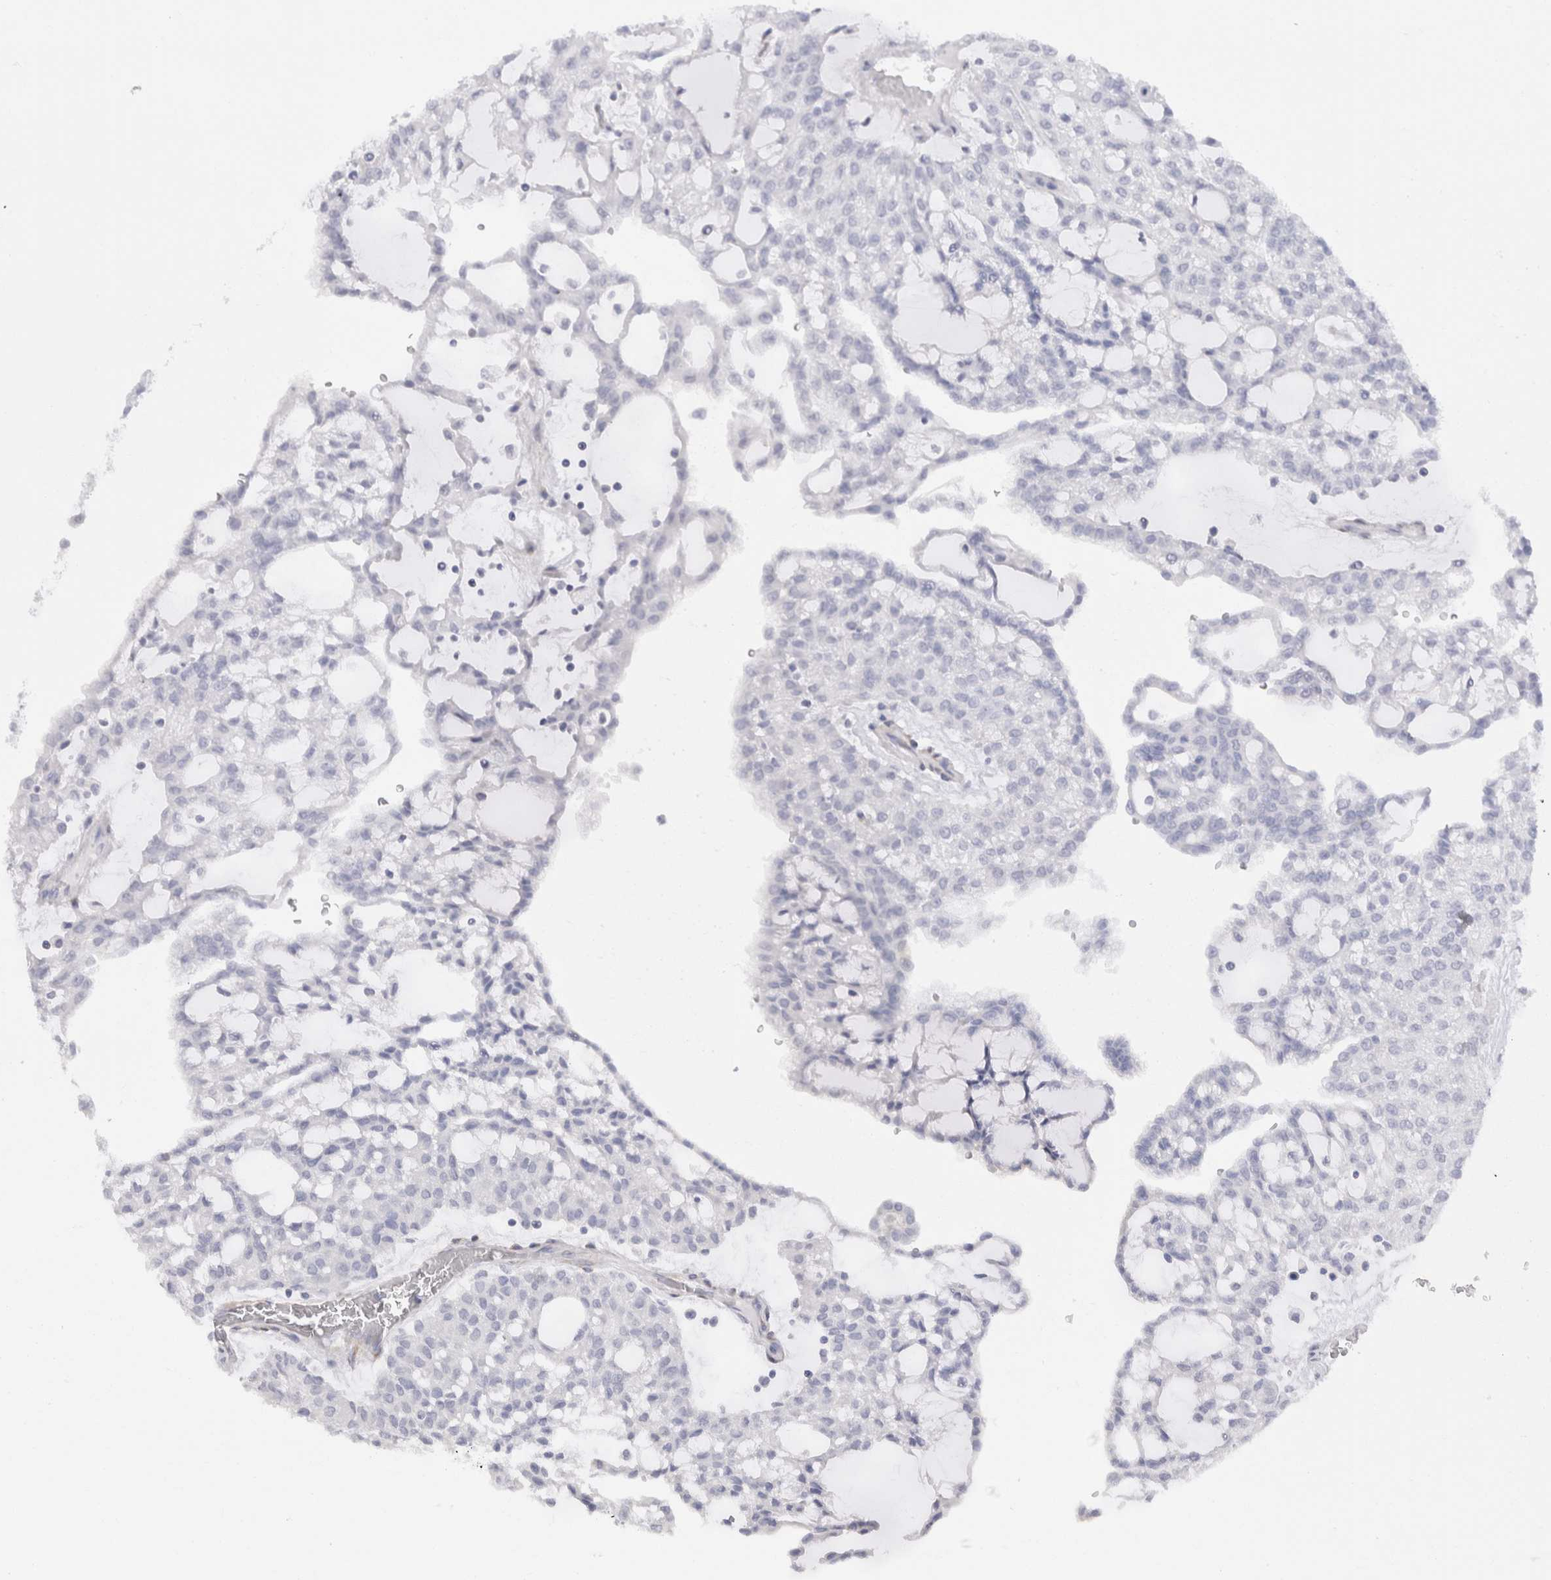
{"staining": {"intensity": "negative", "quantity": "none", "location": "none"}, "tissue": "renal cancer", "cell_type": "Tumor cells", "image_type": "cancer", "snomed": [{"axis": "morphology", "description": "Adenocarcinoma, NOS"}, {"axis": "topography", "description": "Kidney"}], "caption": "Tumor cells are negative for protein expression in human renal cancer (adenocarcinoma). (Brightfield microscopy of DAB IHC at high magnification).", "gene": "C9orf50", "patient": {"sex": "male", "age": 63}}